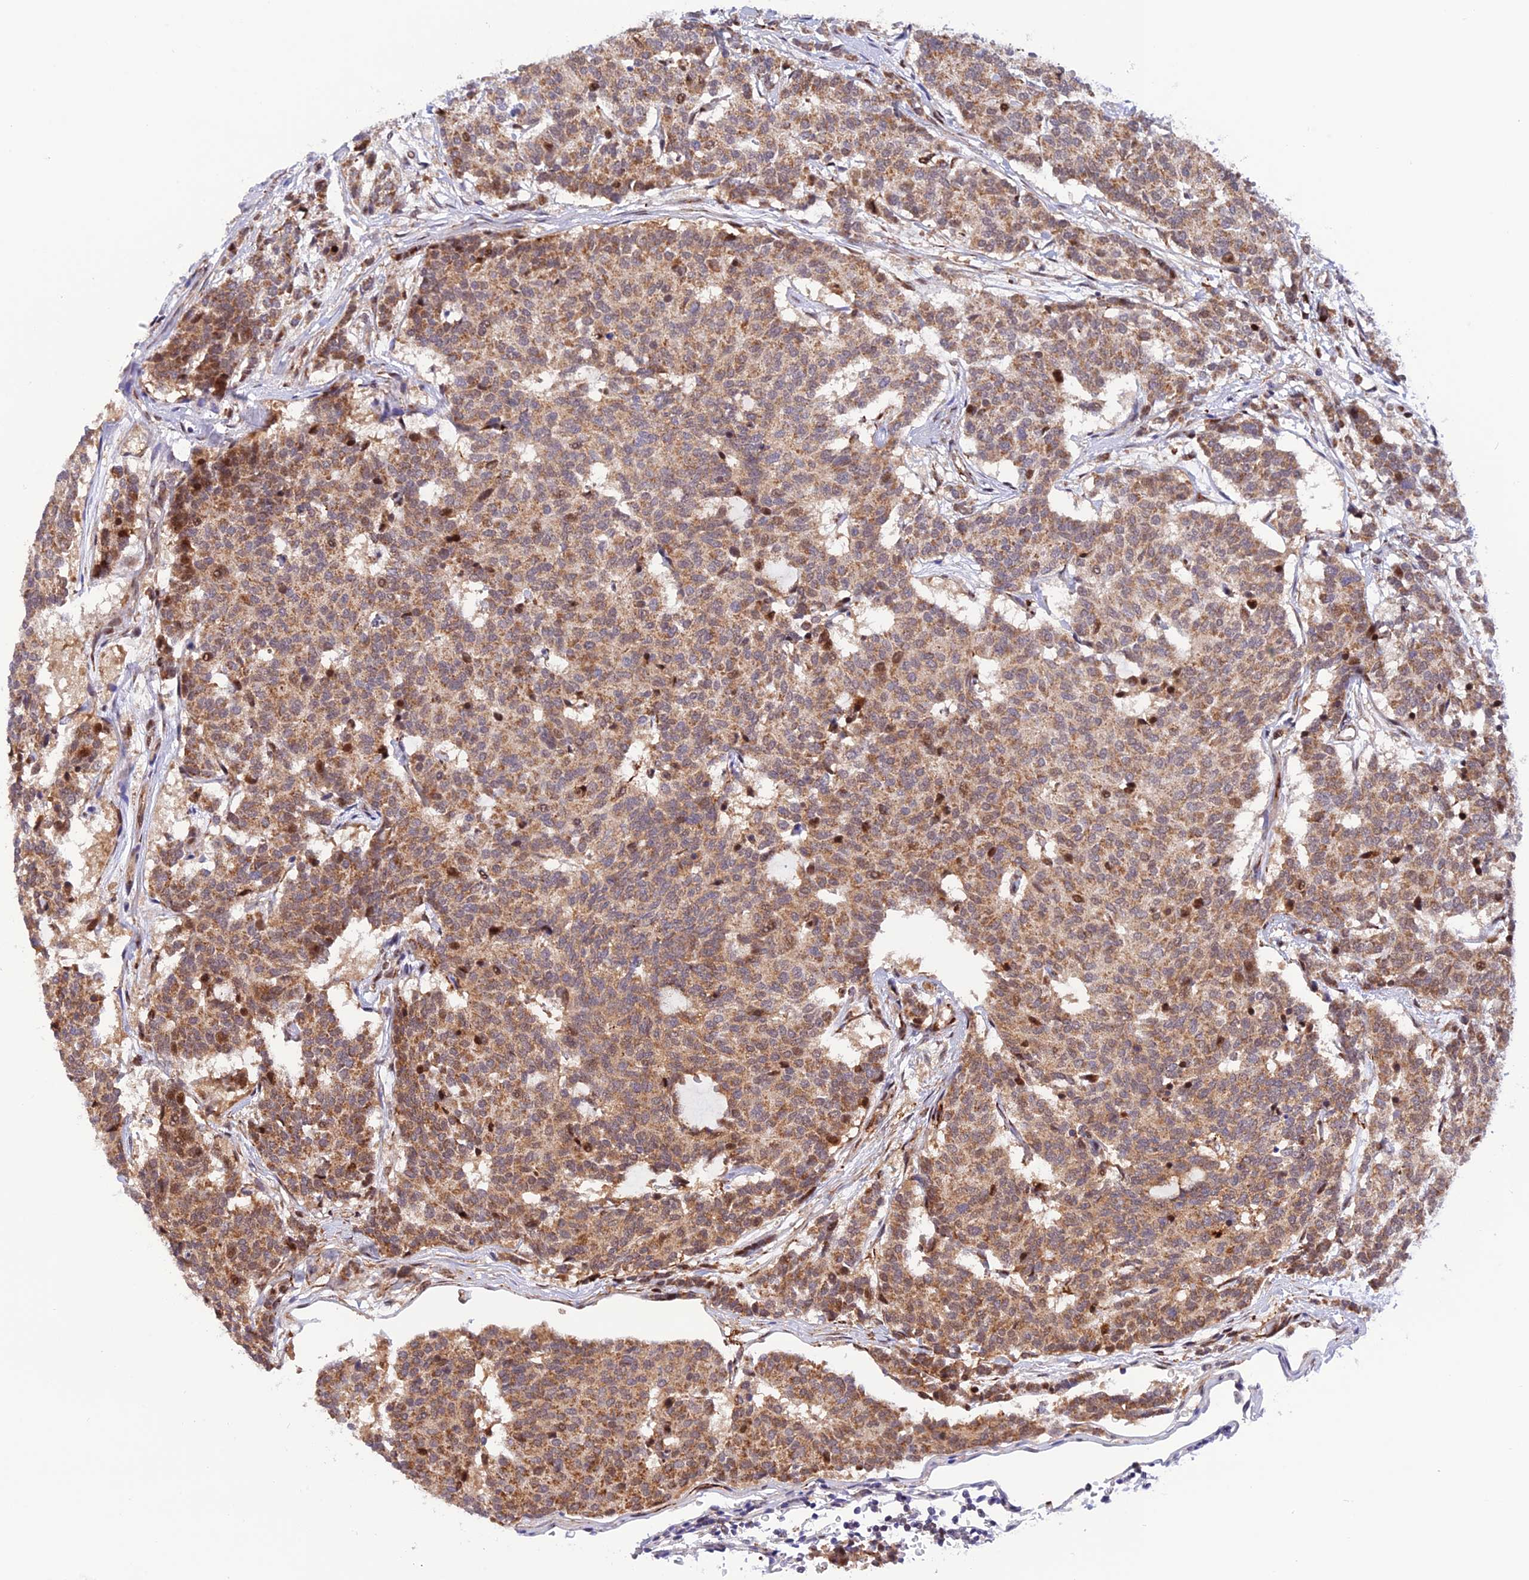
{"staining": {"intensity": "moderate", "quantity": ">75%", "location": "cytoplasmic/membranous"}, "tissue": "carcinoid", "cell_type": "Tumor cells", "image_type": "cancer", "snomed": [{"axis": "morphology", "description": "Carcinoid, malignant, NOS"}, {"axis": "topography", "description": "Pancreas"}], "caption": "Protein positivity by IHC reveals moderate cytoplasmic/membranous staining in approximately >75% of tumor cells in carcinoid.", "gene": "WDR55", "patient": {"sex": "female", "age": 54}}